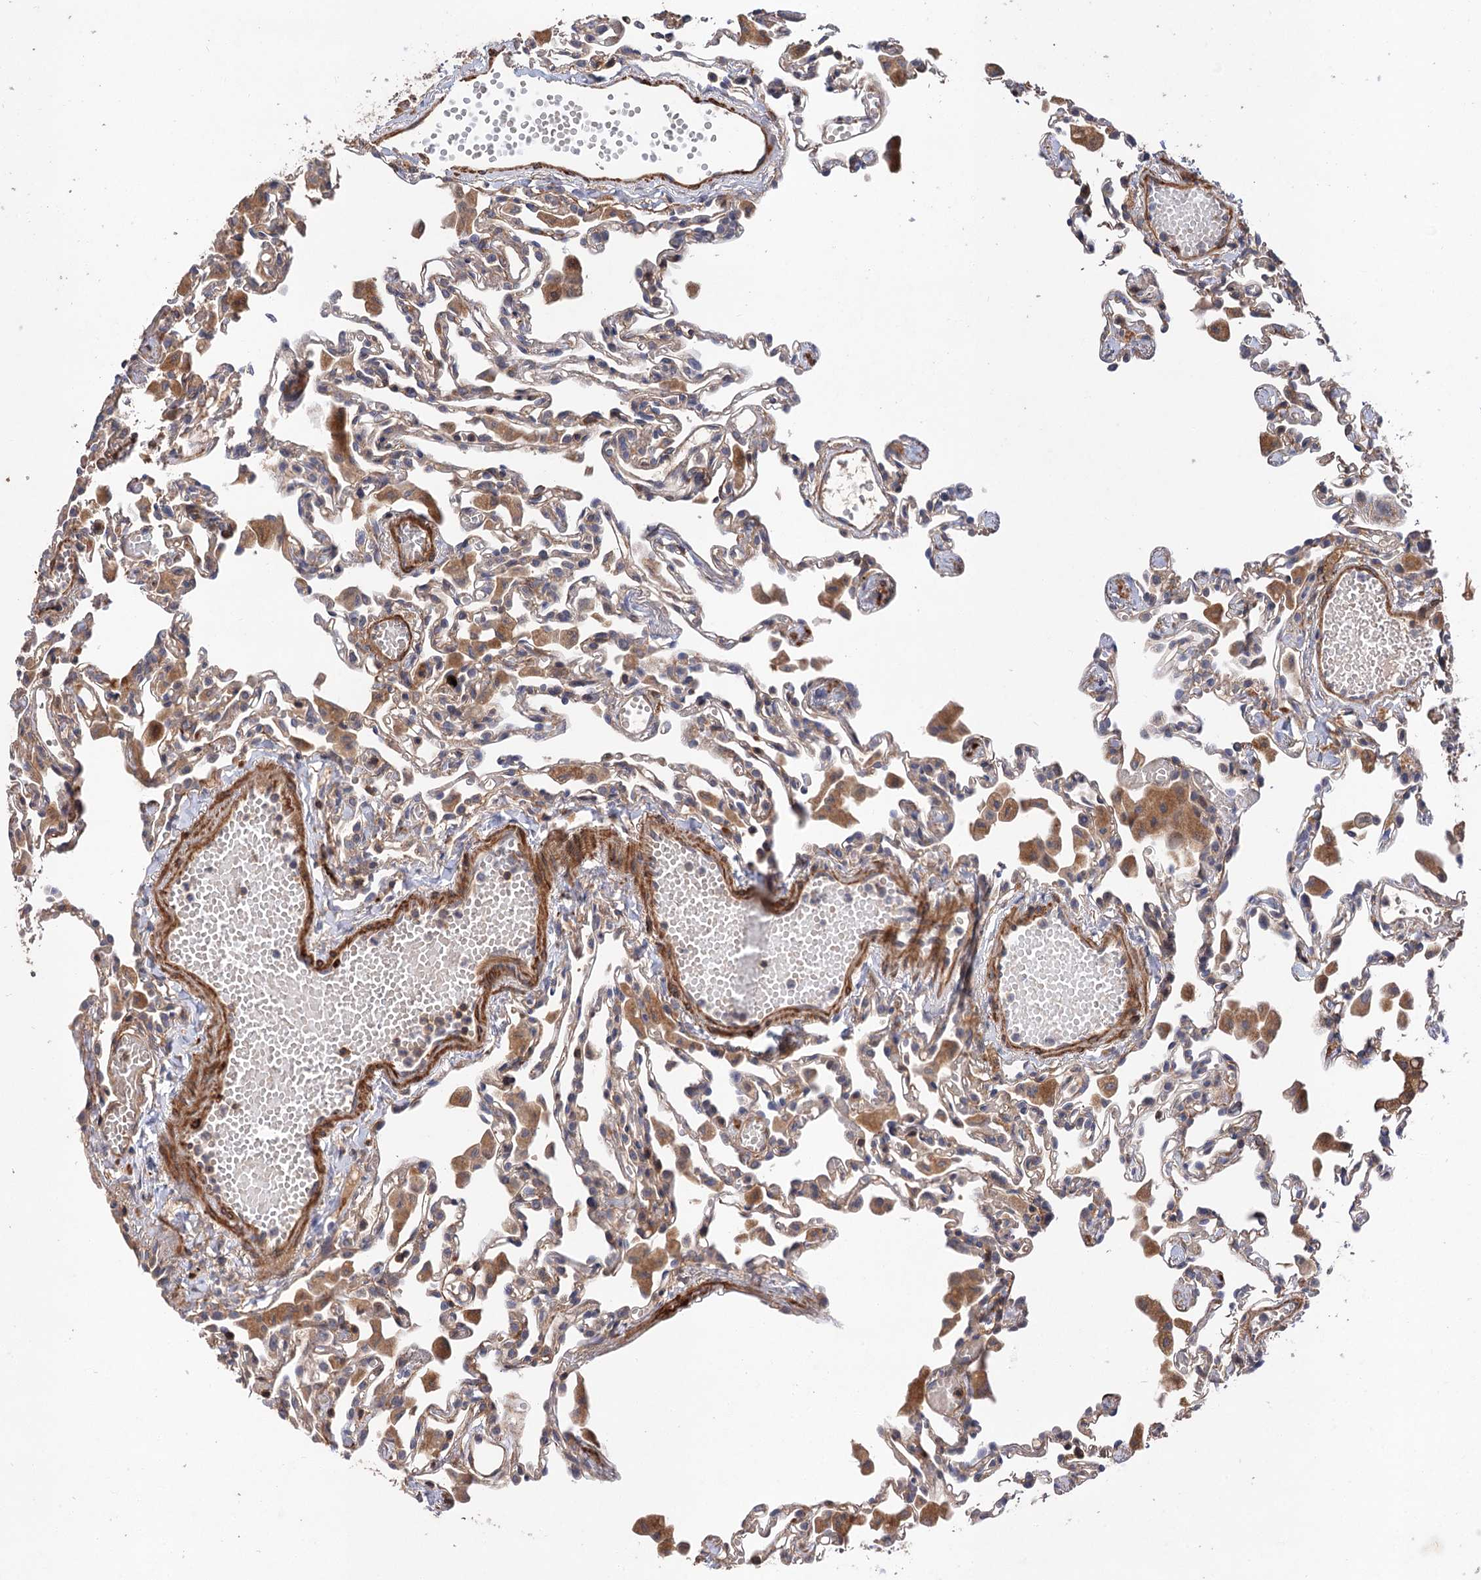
{"staining": {"intensity": "weak", "quantity": "25%-75%", "location": "cytoplasmic/membranous"}, "tissue": "lung", "cell_type": "Alveolar cells", "image_type": "normal", "snomed": [{"axis": "morphology", "description": "Normal tissue, NOS"}, {"axis": "topography", "description": "Bronchus"}, {"axis": "topography", "description": "Lung"}], "caption": "Immunohistochemistry (DAB (3,3'-diaminobenzidine)) staining of normal human lung displays weak cytoplasmic/membranous protein staining in about 25%-75% of alveolar cells.", "gene": "FBXW8", "patient": {"sex": "female", "age": 49}}